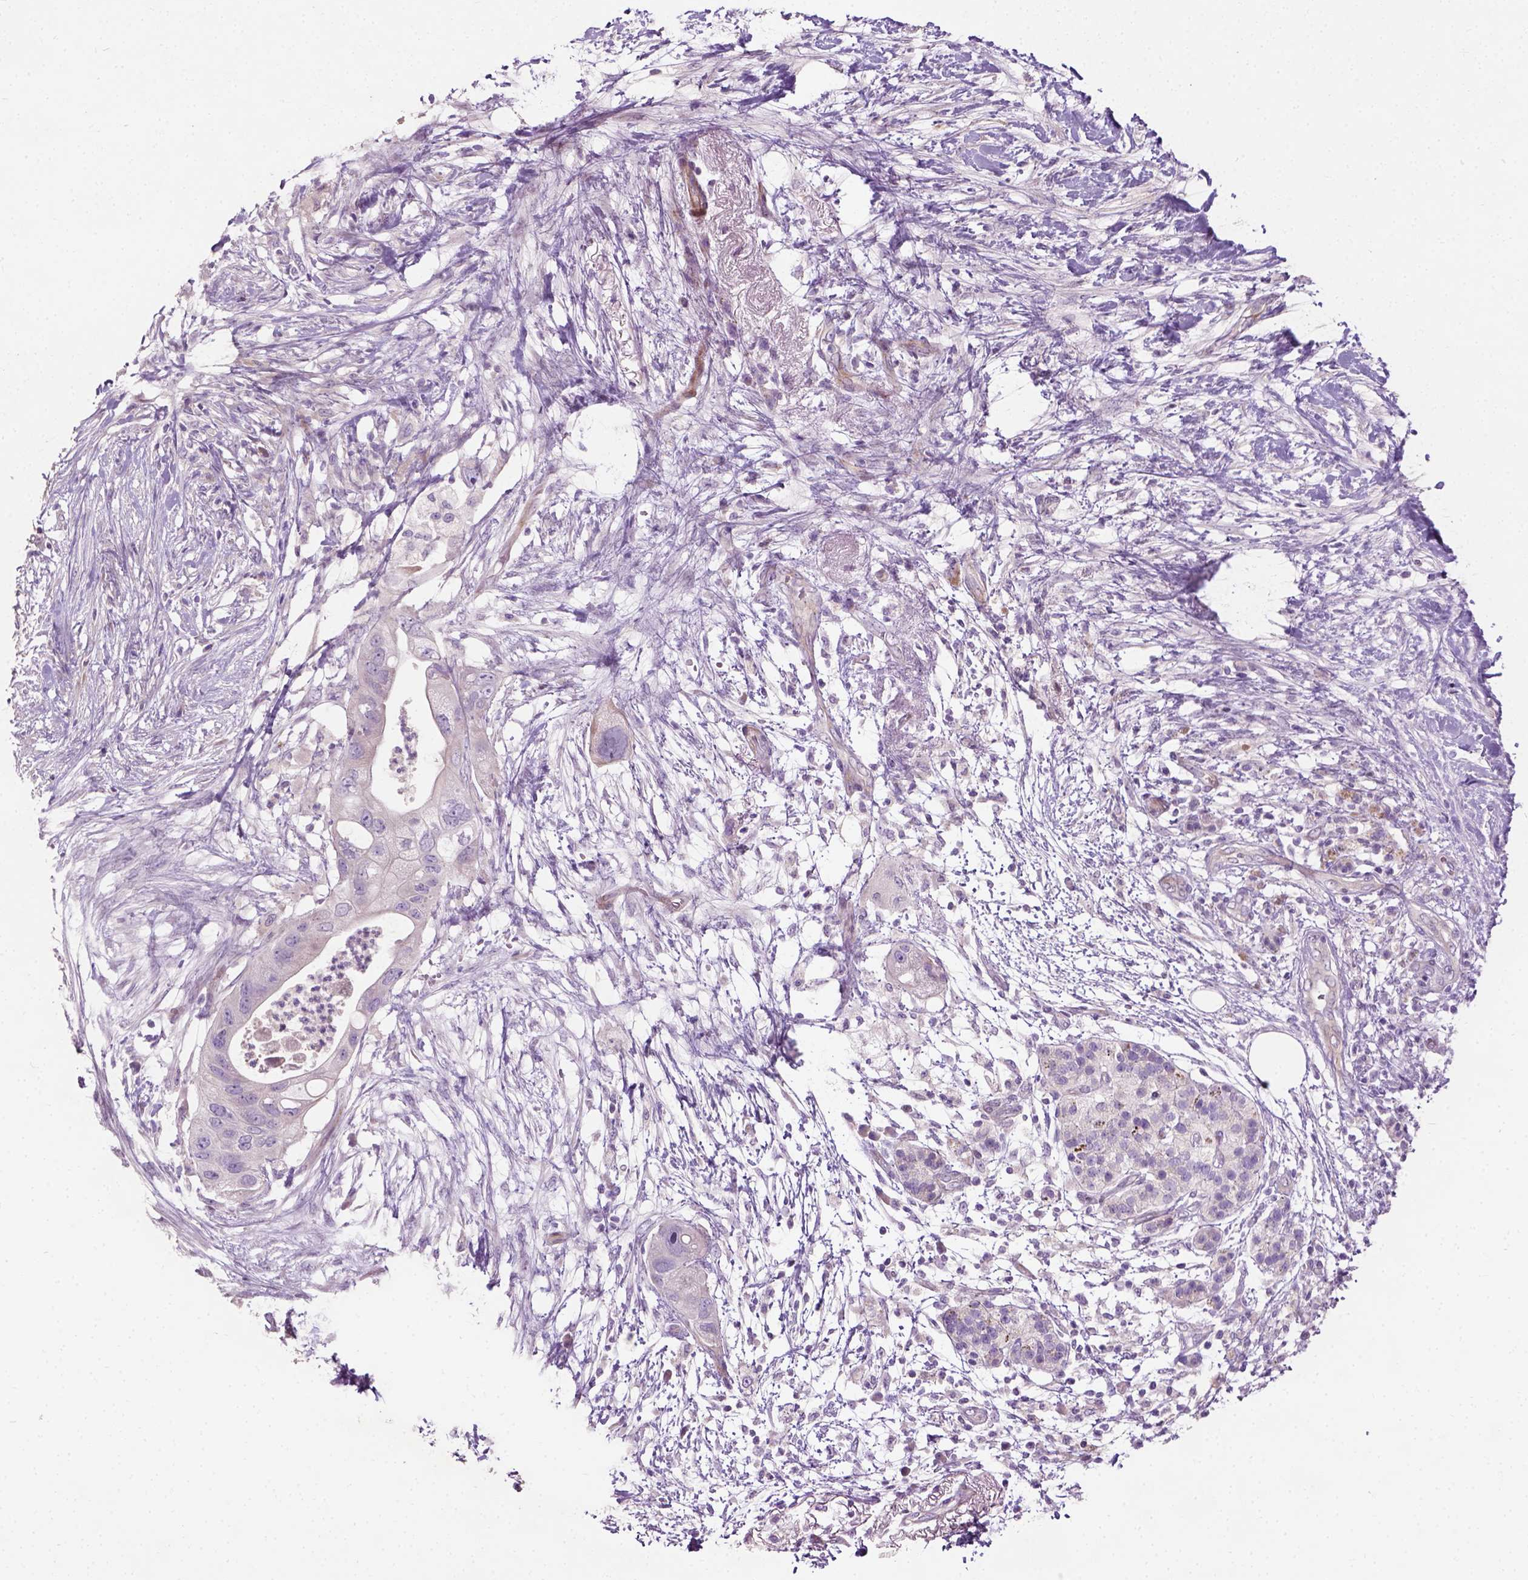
{"staining": {"intensity": "negative", "quantity": "none", "location": "none"}, "tissue": "pancreatic cancer", "cell_type": "Tumor cells", "image_type": "cancer", "snomed": [{"axis": "morphology", "description": "Adenocarcinoma, NOS"}, {"axis": "topography", "description": "Pancreas"}], "caption": "There is no significant positivity in tumor cells of adenocarcinoma (pancreatic). (Immunohistochemistry (ihc), brightfield microscopy, high magnification).", "gene": "PKP3", "patient": {"sex": "female", "age": 72}}